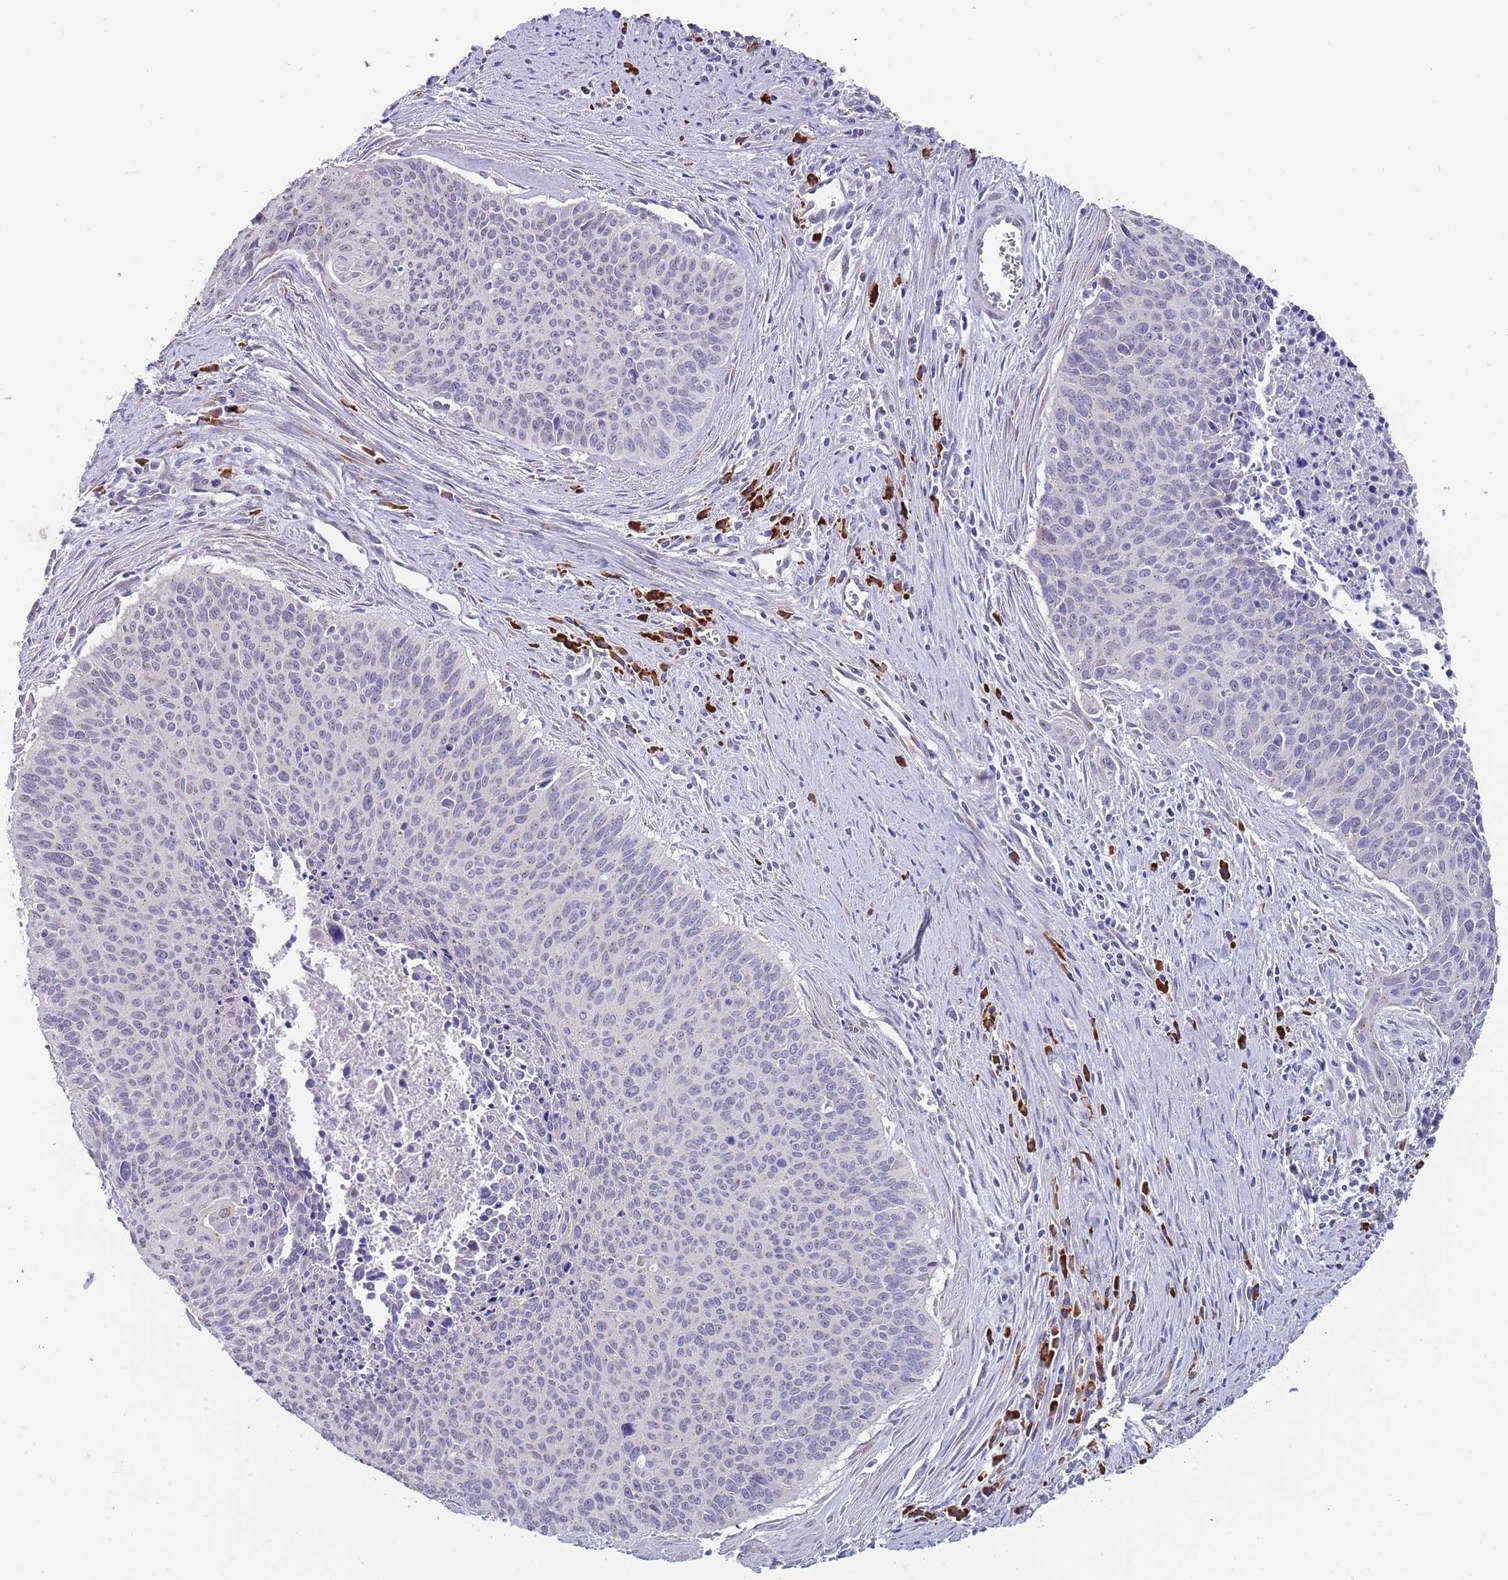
{"staining": {"intensity": "negative", "quantity": "none", "location": "none"}, "tissue": "cervical cancer", "cell_type": "Tumor cells", "image_type": "cancer", "snomed": [{"axis": "morphology", "description": "Squamous cell carcinoma, NOS"}, {"axis": "topography", "description": "Cervix"}], "caption": "Immunohistochemistry (IHC) of squamous cell carcinoma (cervical) reveals no staining in tumor cells. The staining is performed using DAB brown chromogen with nuclei counter-stained in using hematoxylin.", "gene": "TNRC6C", "patient": {"sex": "female", "age": 55}}